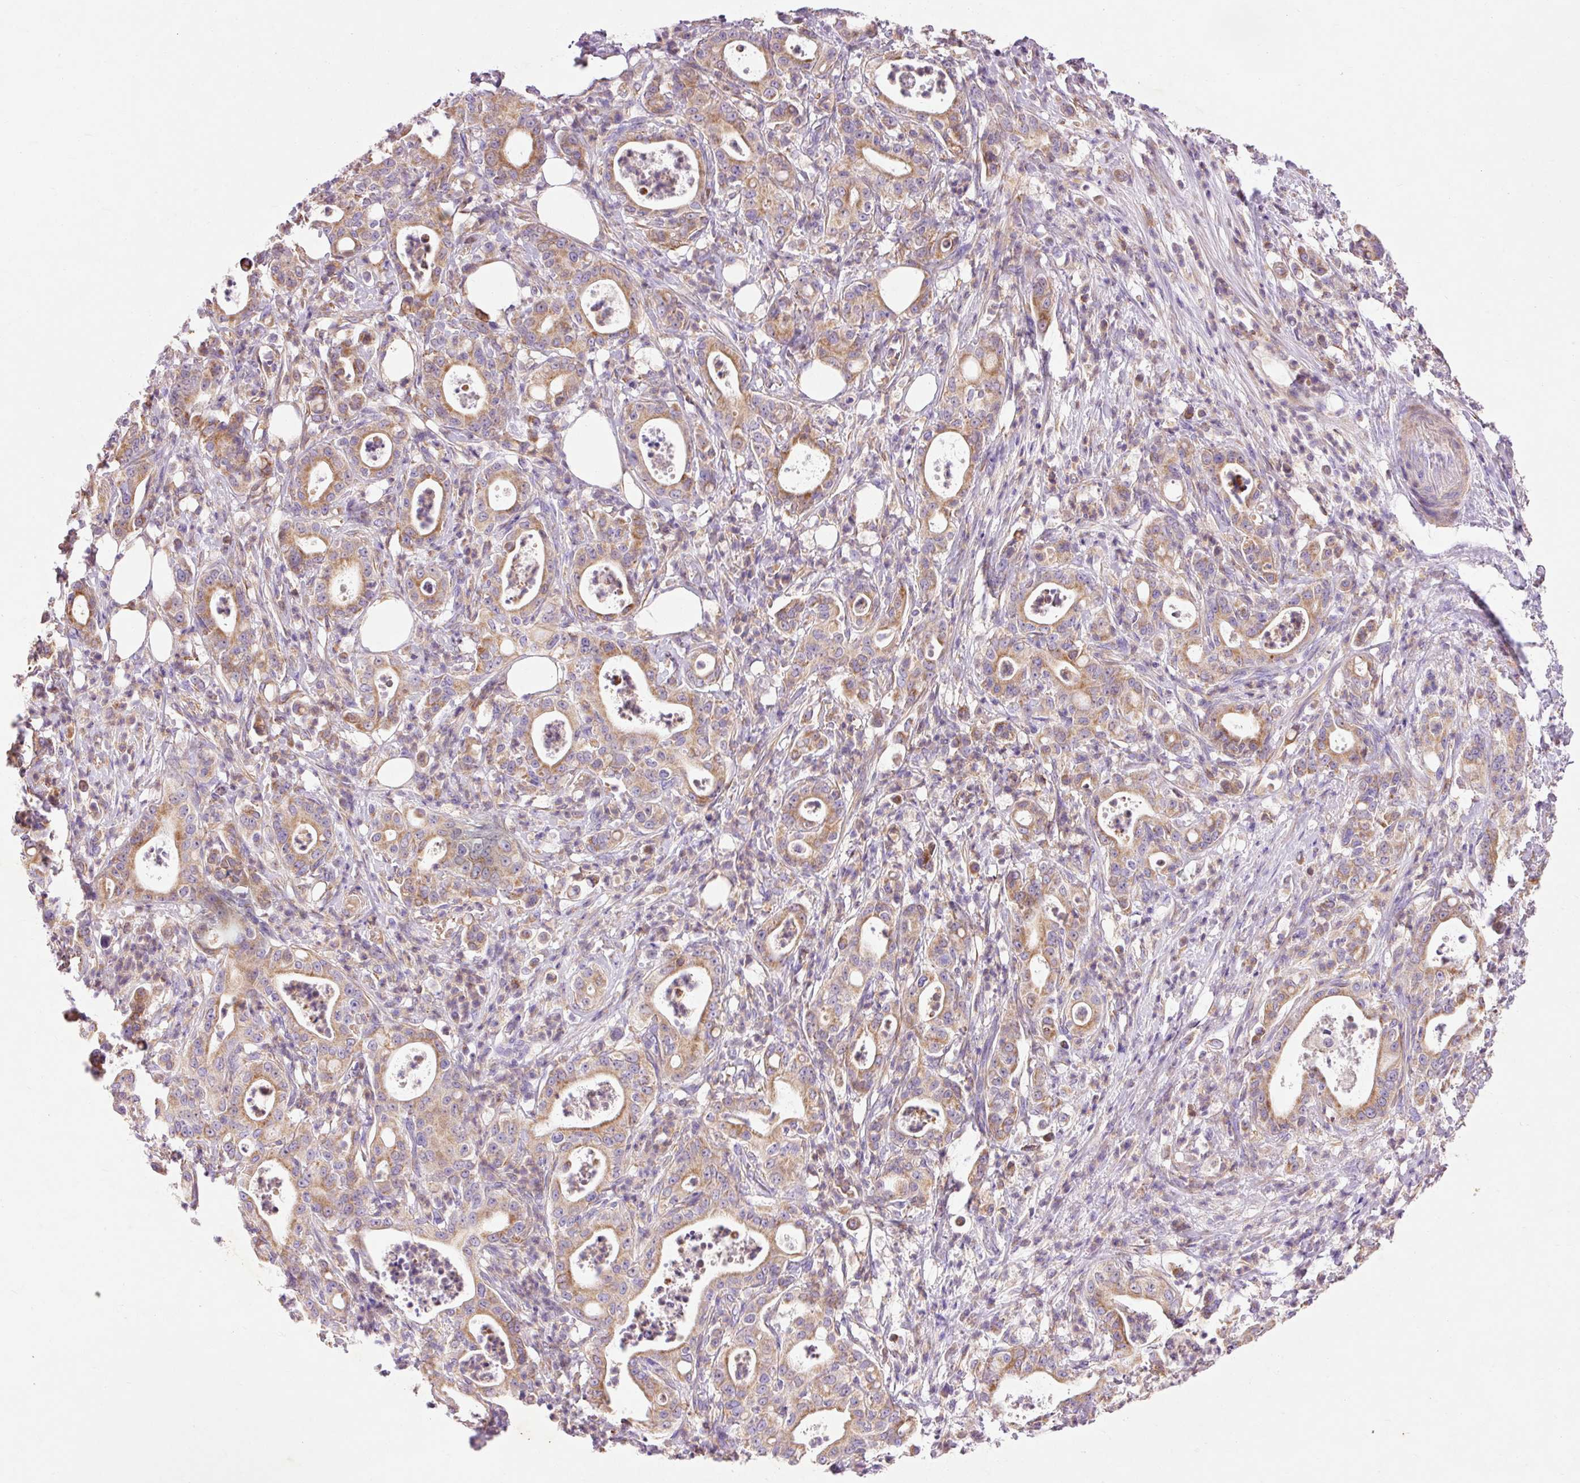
{"staining": {"intensity": "moderate", "quantity": ">75%", "location": "cytoplasmic/membranous"}, "tissue": "pancreatic cancer", "cell_type": "Tumor cells", "image_type": "cancer", "snomed": [{"axis": "morphology", "description": "Adenocarcinoma, NOS"}, {"axis": "topography", "description": "Pancreas"}], "caption": "Immunohistochemical staining of pancreatic cancer reveals medium levels of moderate cytoplasmic/membranous positivity in about >75% of tumor cells. The staining was performed using DAB to visualize the protein expression in brown, while the nuclei were stained in blue with hematoxylin (Magnification: 20x).", "gene": "IMMT", "patient": {"sex": "male", "age": 71}}